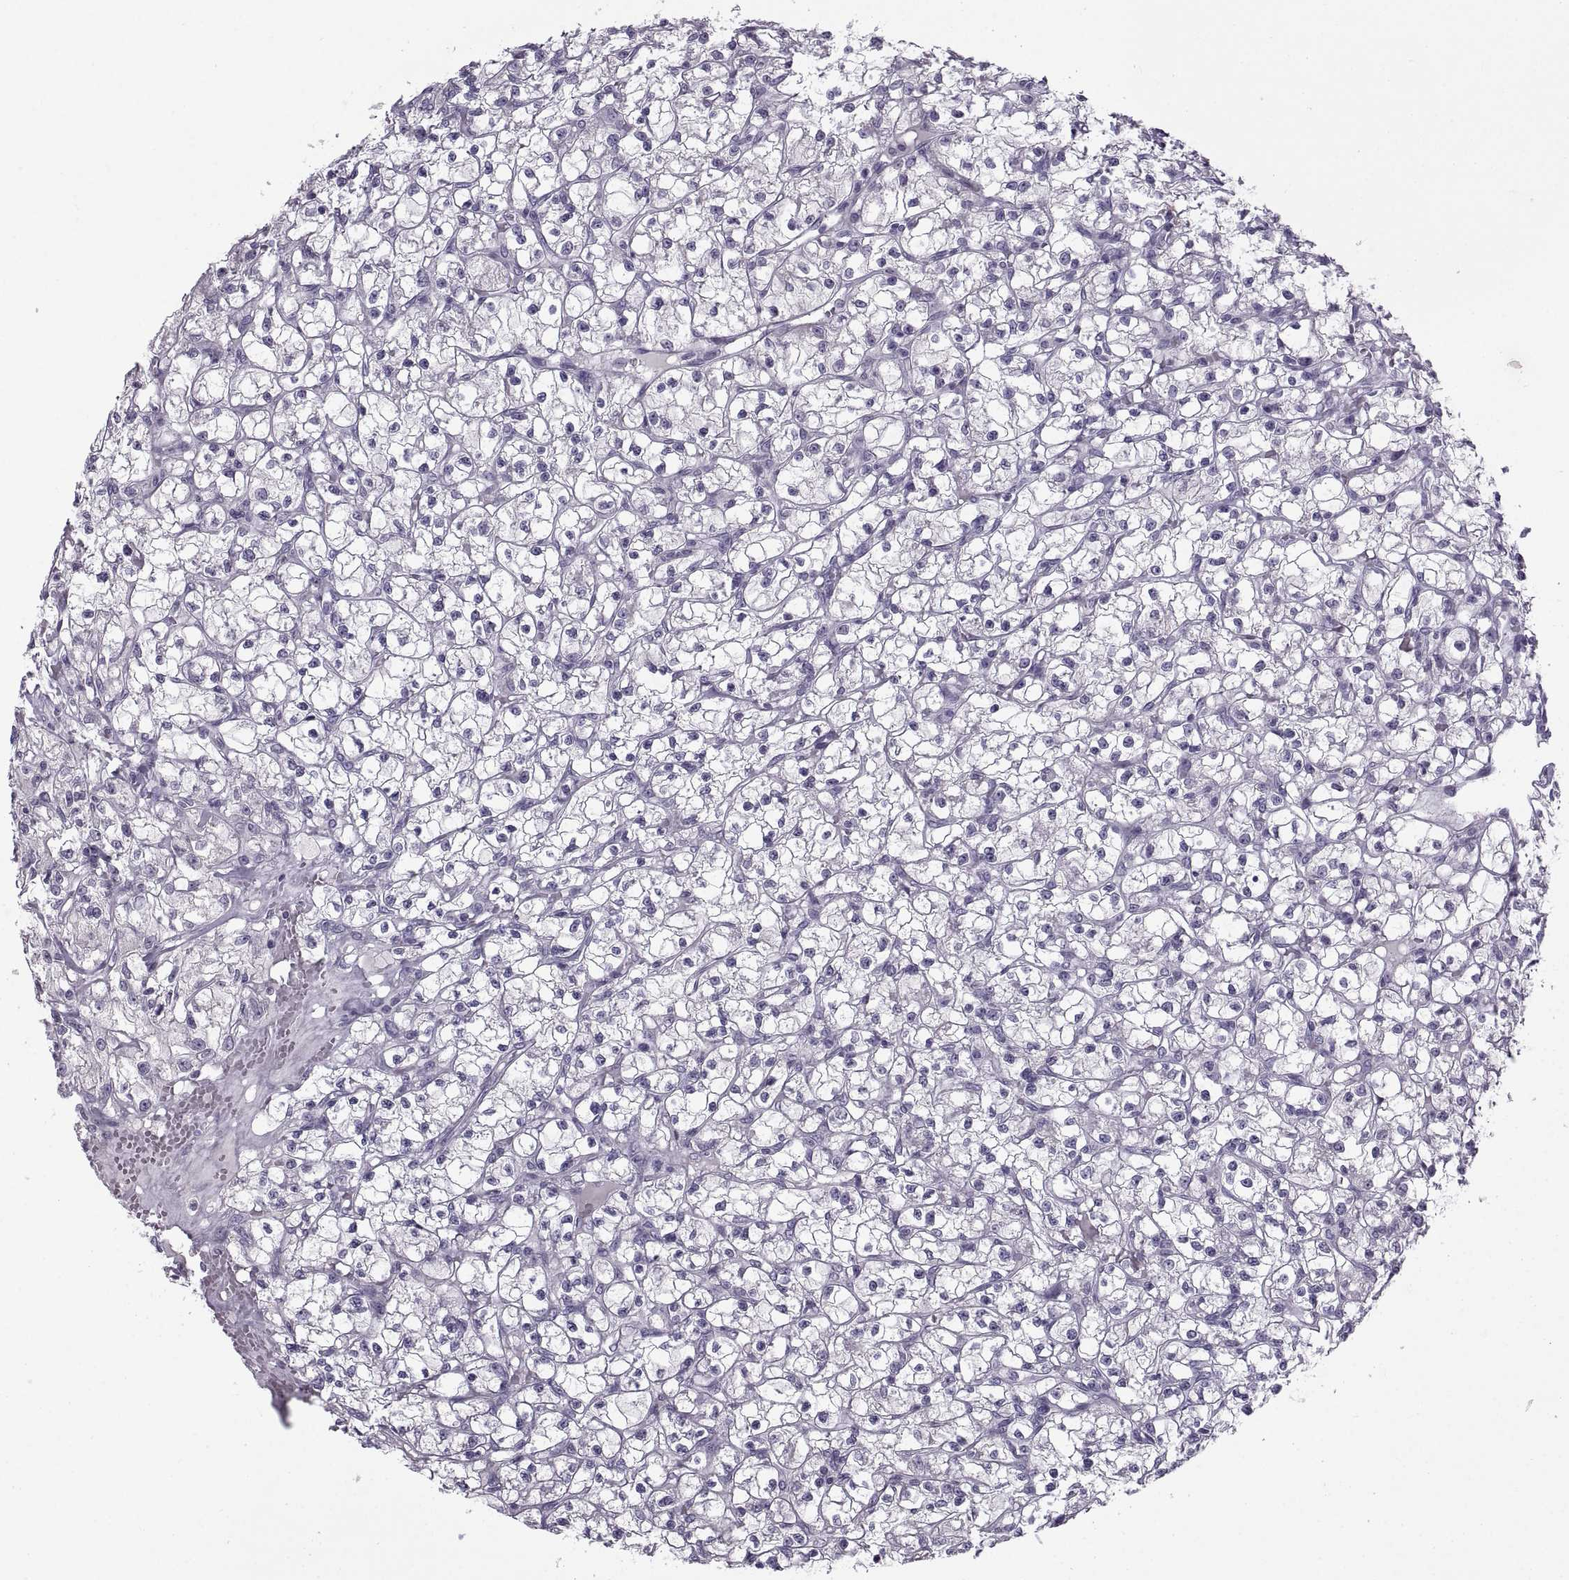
{"staining": {"intensity": "negative", "quantity": "none", "location": "none"}, "tissue": "renal cancer", "cell_type": "Tumor cells", "image_type": "cancer", "snomed": [{"axis": "morphology", "description": "Adenocarcinoma, NOS"}, {"axis": "topography", "description": "Kidney"}], "caption": "A high-resolution image shows immunohistochemistry (IHC) staining of adenocarcinoma (renal), which displays no significant positivity in tumor cells. (DAB (3,3'-diaminobenzidine) immunohistochemistry visualized using brightfield microscopy, high magnification).", "gene": "BSPH1", "patient": {"sex": "female", "age": 59}}